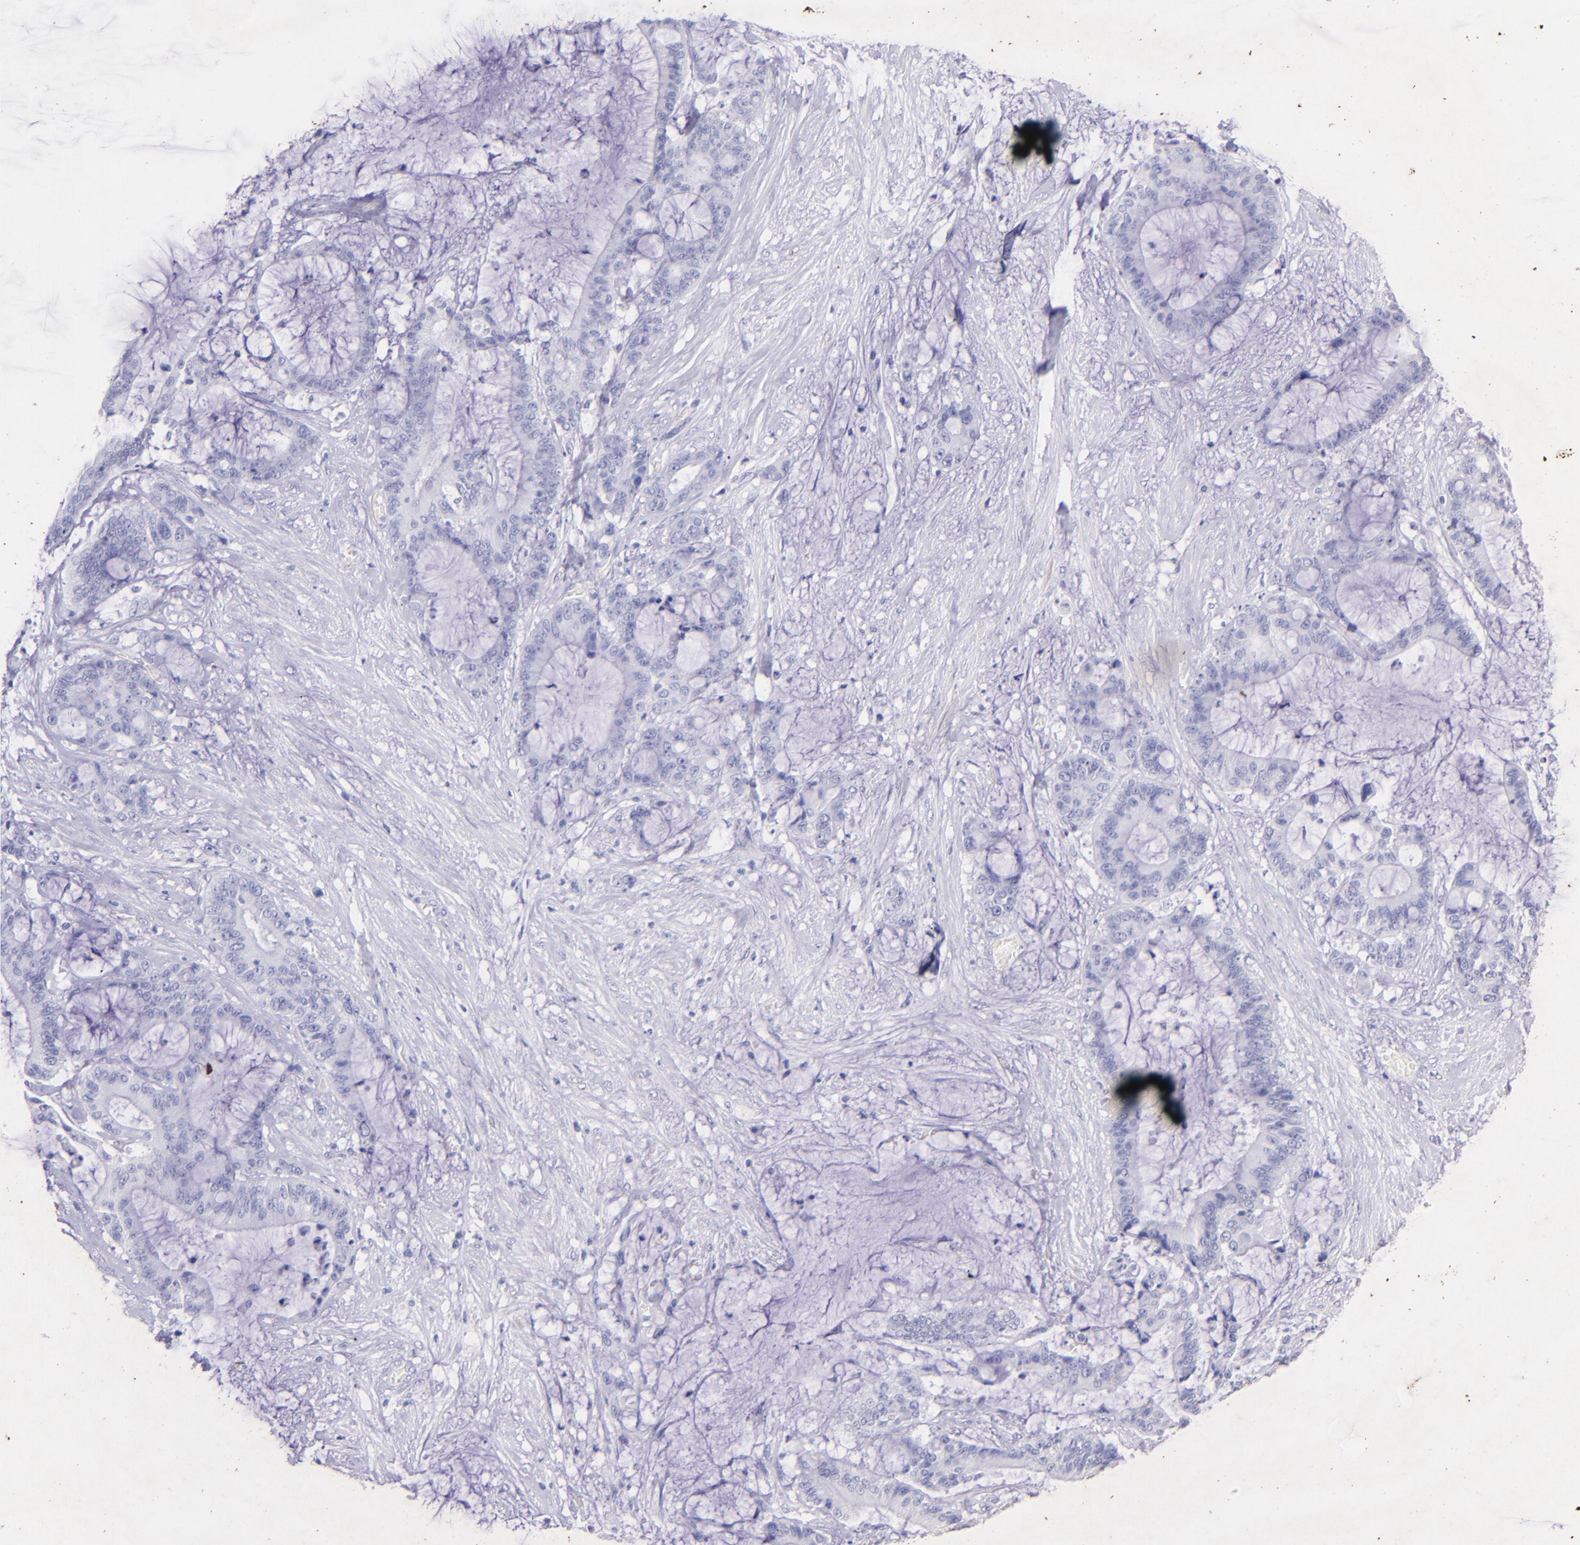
{"staining": {"intensity": "negative", "quantity": "none", "location": "none"}, "tissue": "liver cancer", "cell_type": "Tumor cells", "image_type": "cancer", "snomed": [{"axis": "morphology", "description": "Cholangiocarcinoma"}, {"axis": "topography", "description": "Liver"}], "caption": "An immunohistochemistry (IHC) photomicrograph of liver cancer is shown. There is no staining in tumor cells of liver cancer. (DAB (3,3'-diaminobenzidine) immunohistochemistry (IHC) with hematoxylin counter stain).", "gene": "UCHL1", "patient": {"sex": "female", "age": 73}}